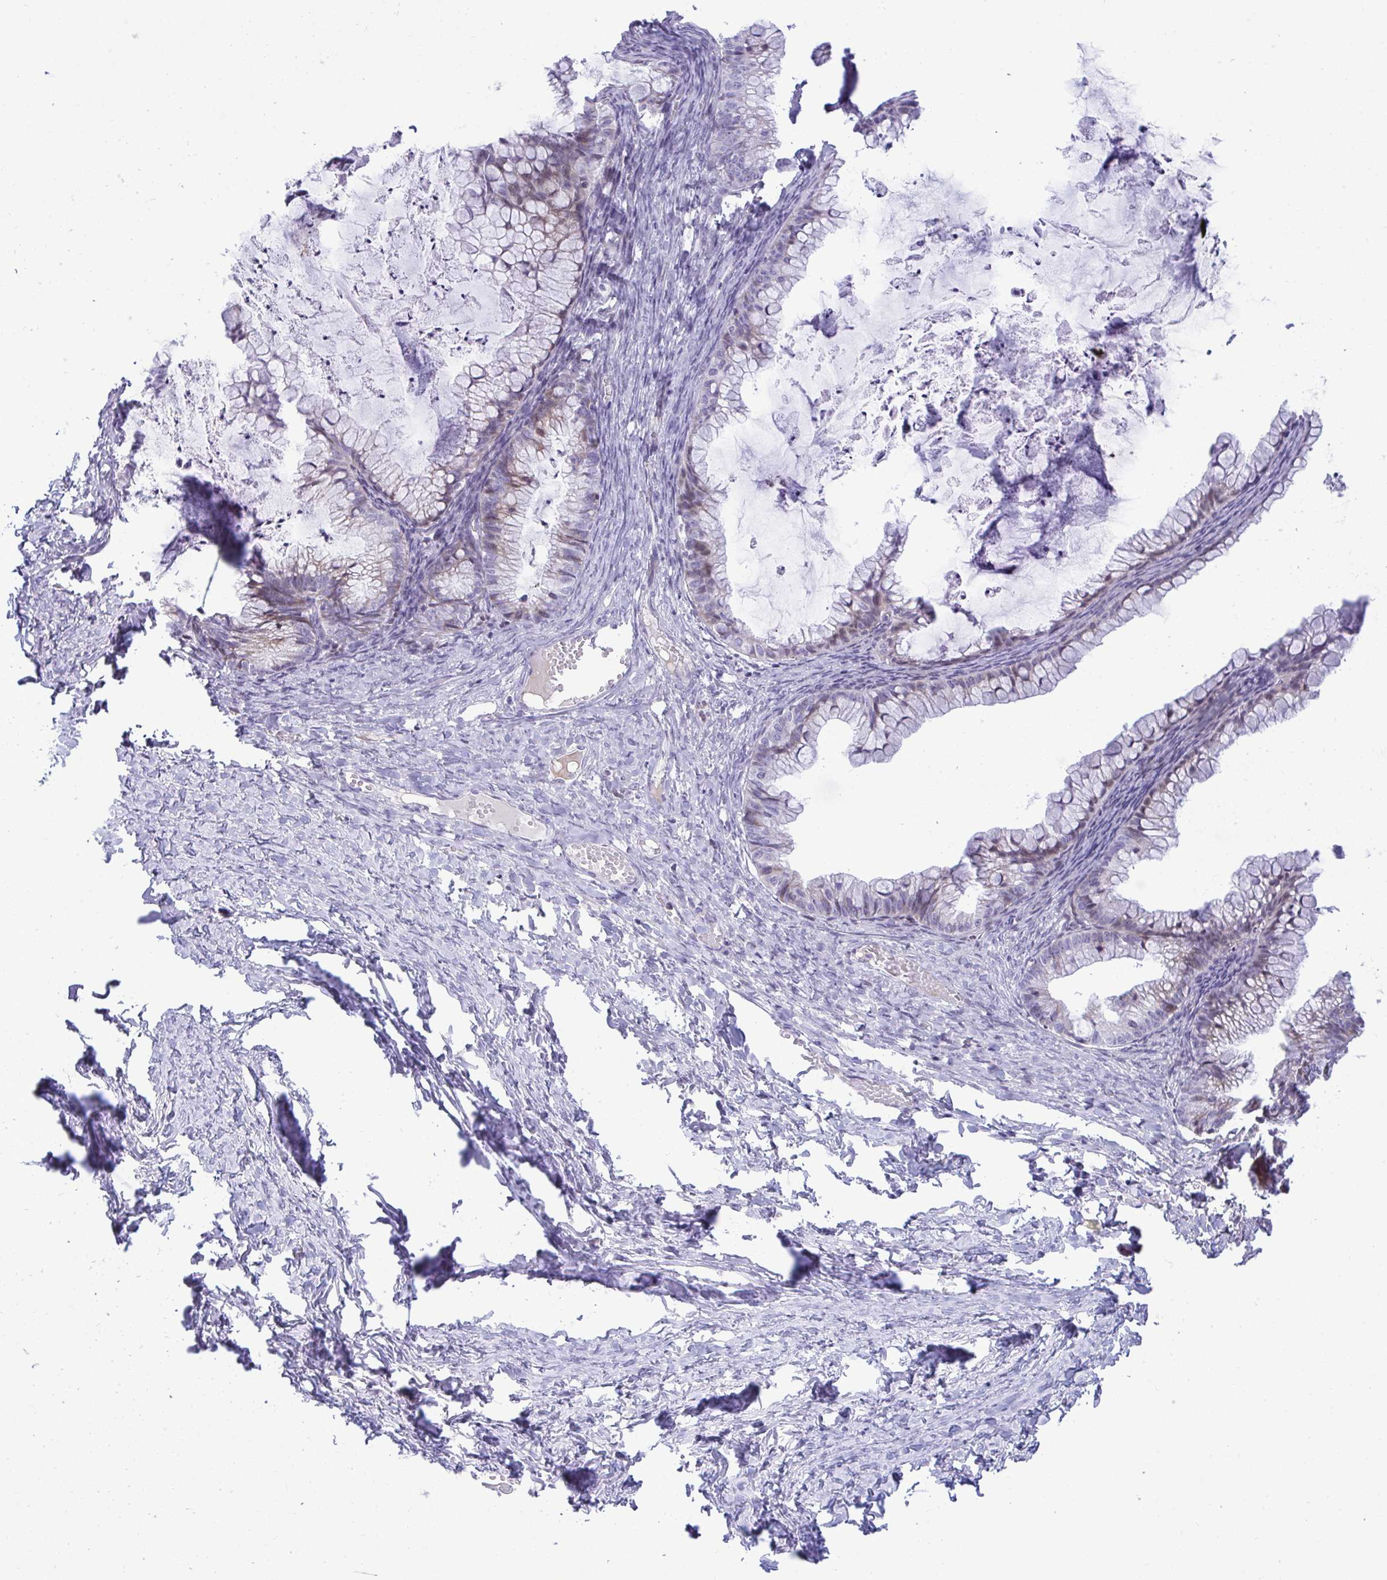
{"staining": {"intensity": "weak", "quantity": "<25%", "location": "cytoplasmic/membranous"}, "tissue": "ovarian cancer", "cell_type": "Tumor cells", "image_type": "cancer", "snomed": [{"axis": "morphology", "description": "Cystadenocarcinoma, mucinous, NOS"}, {"axis": "topography", "description": "Ovary"}], "caption": "Ovarian mucinous cystadenocarcinoma was stained to show a protein in brown. There is no significant staining in tumor cells.", "gene": "EPOP", "patient": {"sex": "female", "age": 35}}